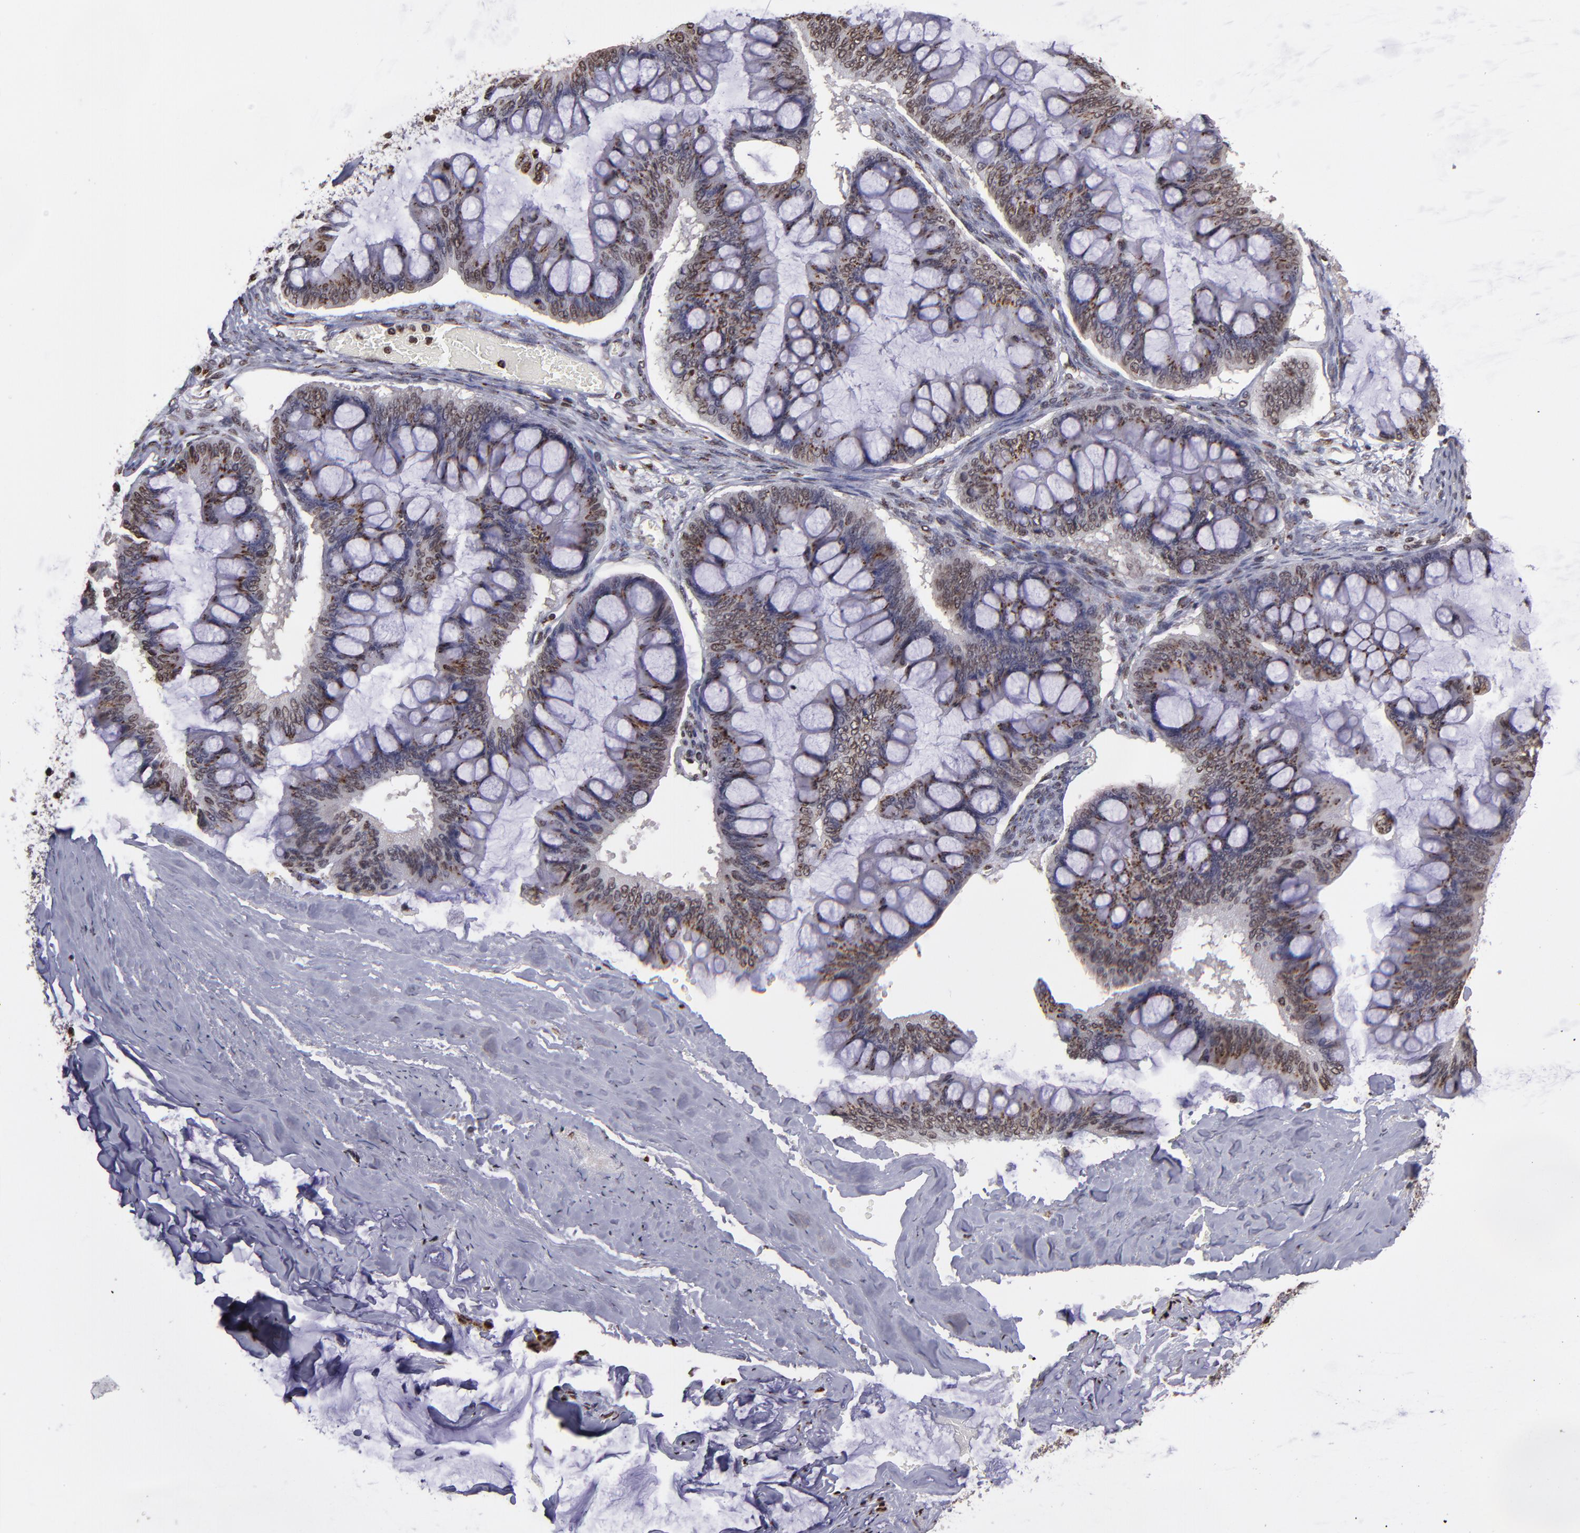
{"staining": {"intensity": "moderate", "quantity": ">75%", "location": "cytoplasmic/membranous,nuclear"}, "tissue": "ovarian cancer", "cell_type": "Tumor cells", "image_type": "cancer", "snomed": [{"axis": "morphology", "description": "Cystadenocarcinoma, mucinous, NOS"}, {"axis": "topography", "description": "Ovary"}], "caption": "Protein staining of mucinous cystadenocarcinoma (ovarian) tissue displays moderate cytoplasmic/membranous and nuclear staining in approximately >75% of tumor cells. The staining is performed using DAB (3,3'-diaminobenzidine) brown chromogen to label protein expression. The nuclei are counter-stained blue using hematoxylin.", "gene": "CSDC2", "patient": {"sex": "female", "age": 73}}